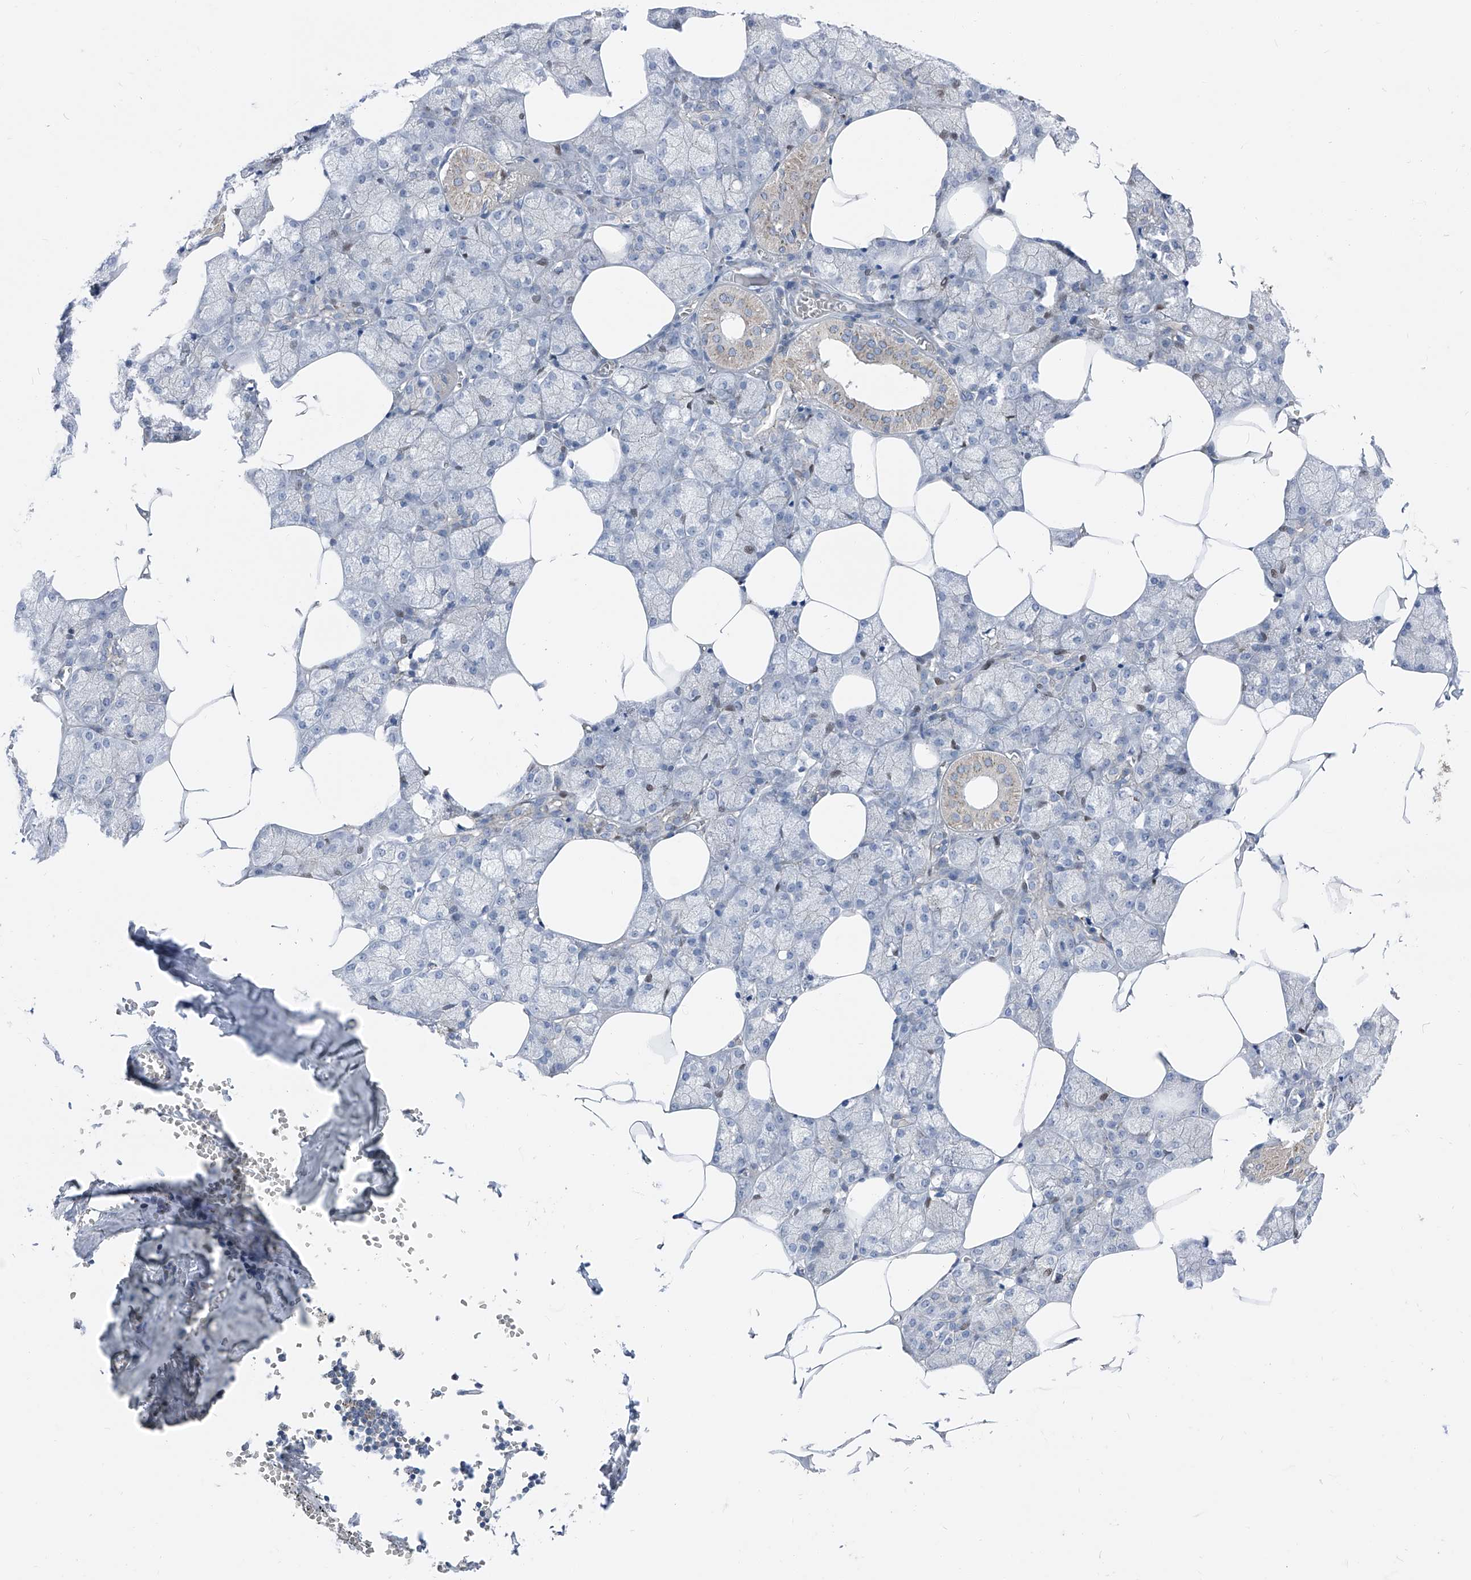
{"staining": {"intensity": "weak", "quantity": "<25%", "location": "cytoplasmic/membranous"}, "tissue": "salivary gland", "cell_type": "Glandular cells", "image_type": "normal", "snomed": [{"axis": "morphology", "description": "Normal tissue, NOS"}, {"axis": "topography", "description": "Salivary gland"}], "caption": "High power microscopy histopathology image of an immunohistochemistry photomicrograph of benign salivary gland, revealing no significant expression in glandular cells.", "gene": "AGPS", "patient": {"sex": "male", "age": 62}}